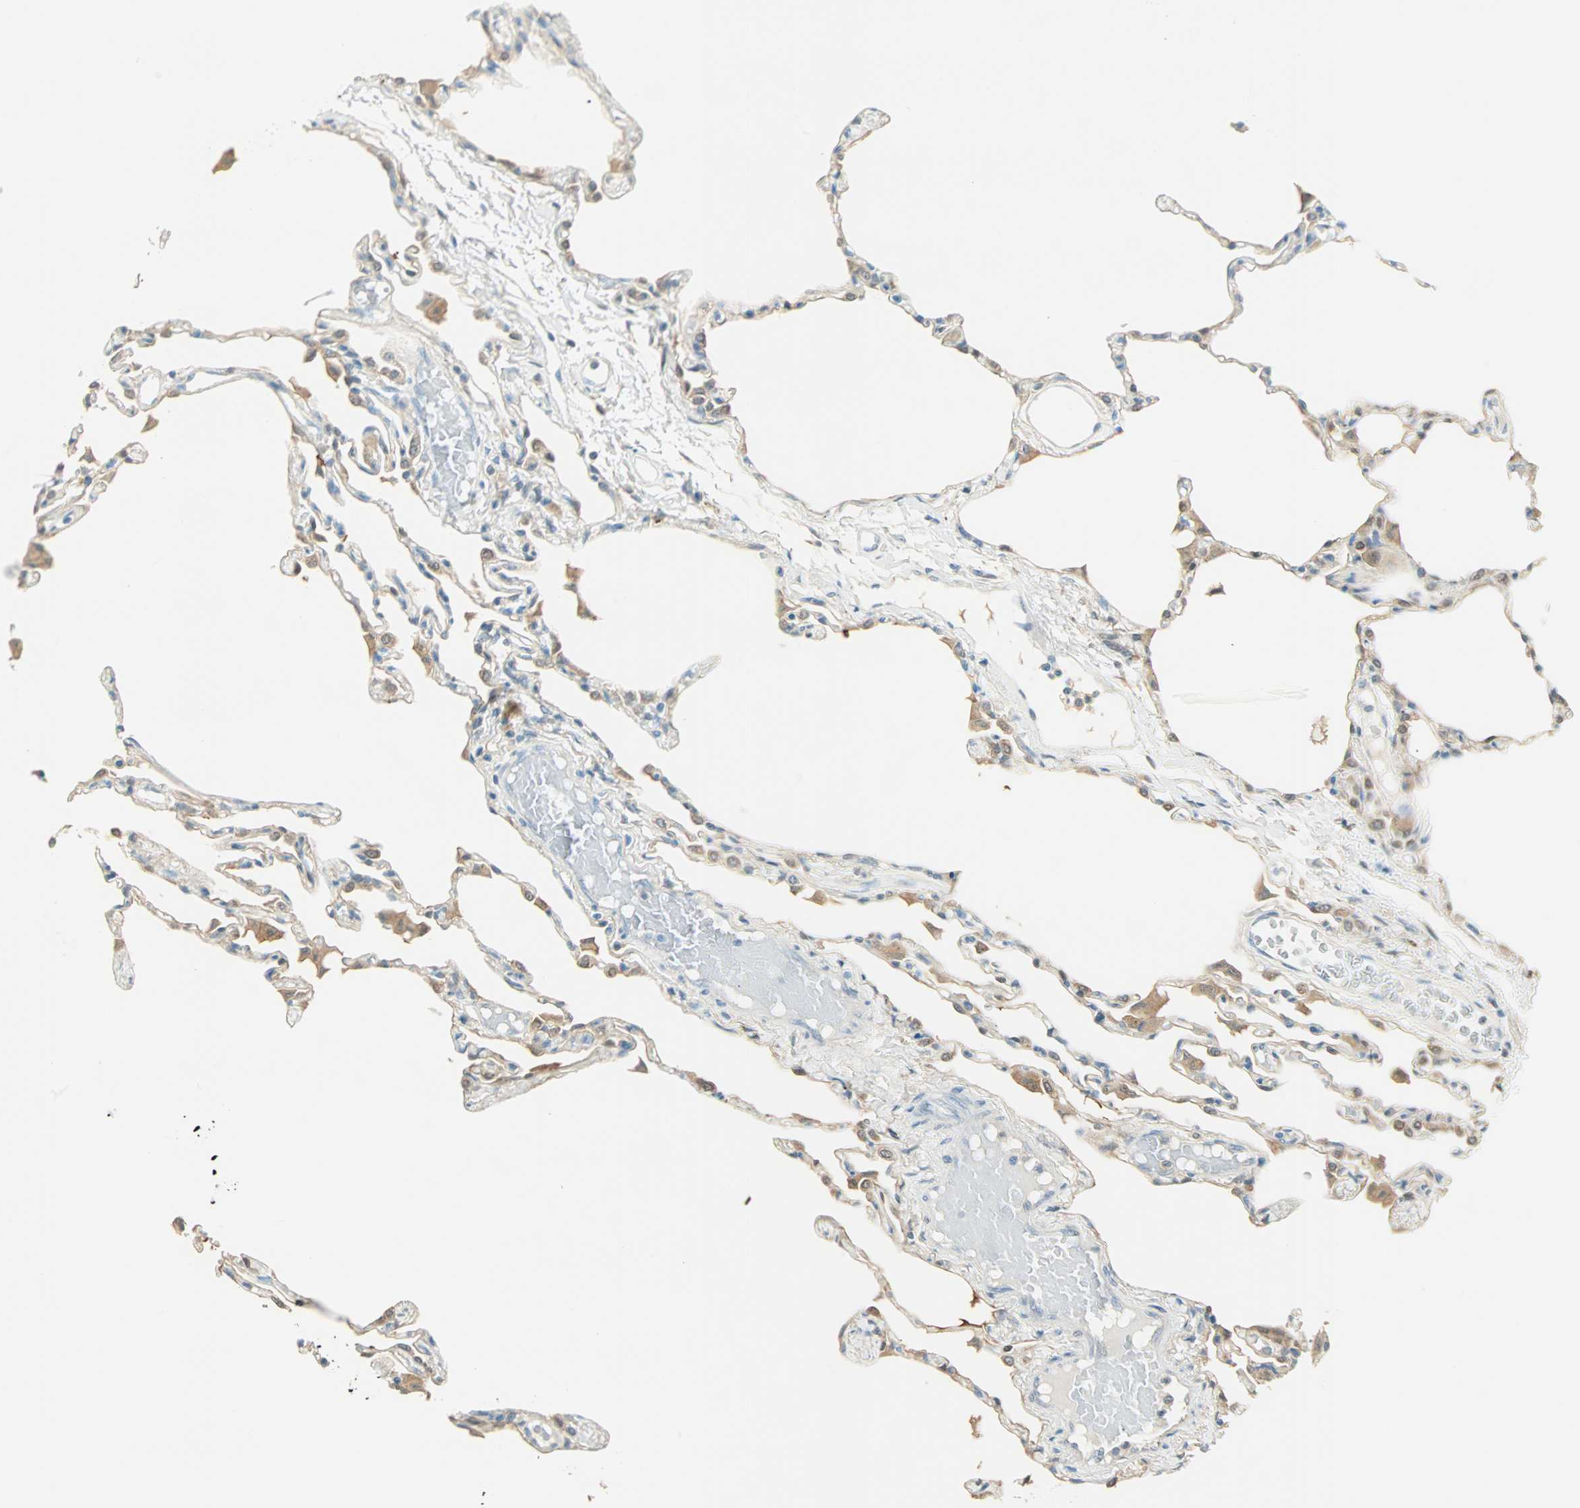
{"staining": {"intensity": "weak", "quantity": "25%-75%", "location": "cytoplasmic/membranous"}, "tissue": "lung", "cell_type": "Alveolar cells", "image_type": "normal", "snomed": [{"axis": "morphology", "description": "Normal tissue, NOS"}, {"axis": "topography", "description": "Lung"}], "caption": "Lung was stained to show a protein in brown. There is low levels of weak cytoplasmic/membranous staining in about 25%-75% of alveolar cells. The staining is performed using DAB brown chromogen to label protein expression. The nuclei are counter-stained blue using hematoxylin.", "gene": "S100A1", "patient": {"sex": "female", "age": 49}}